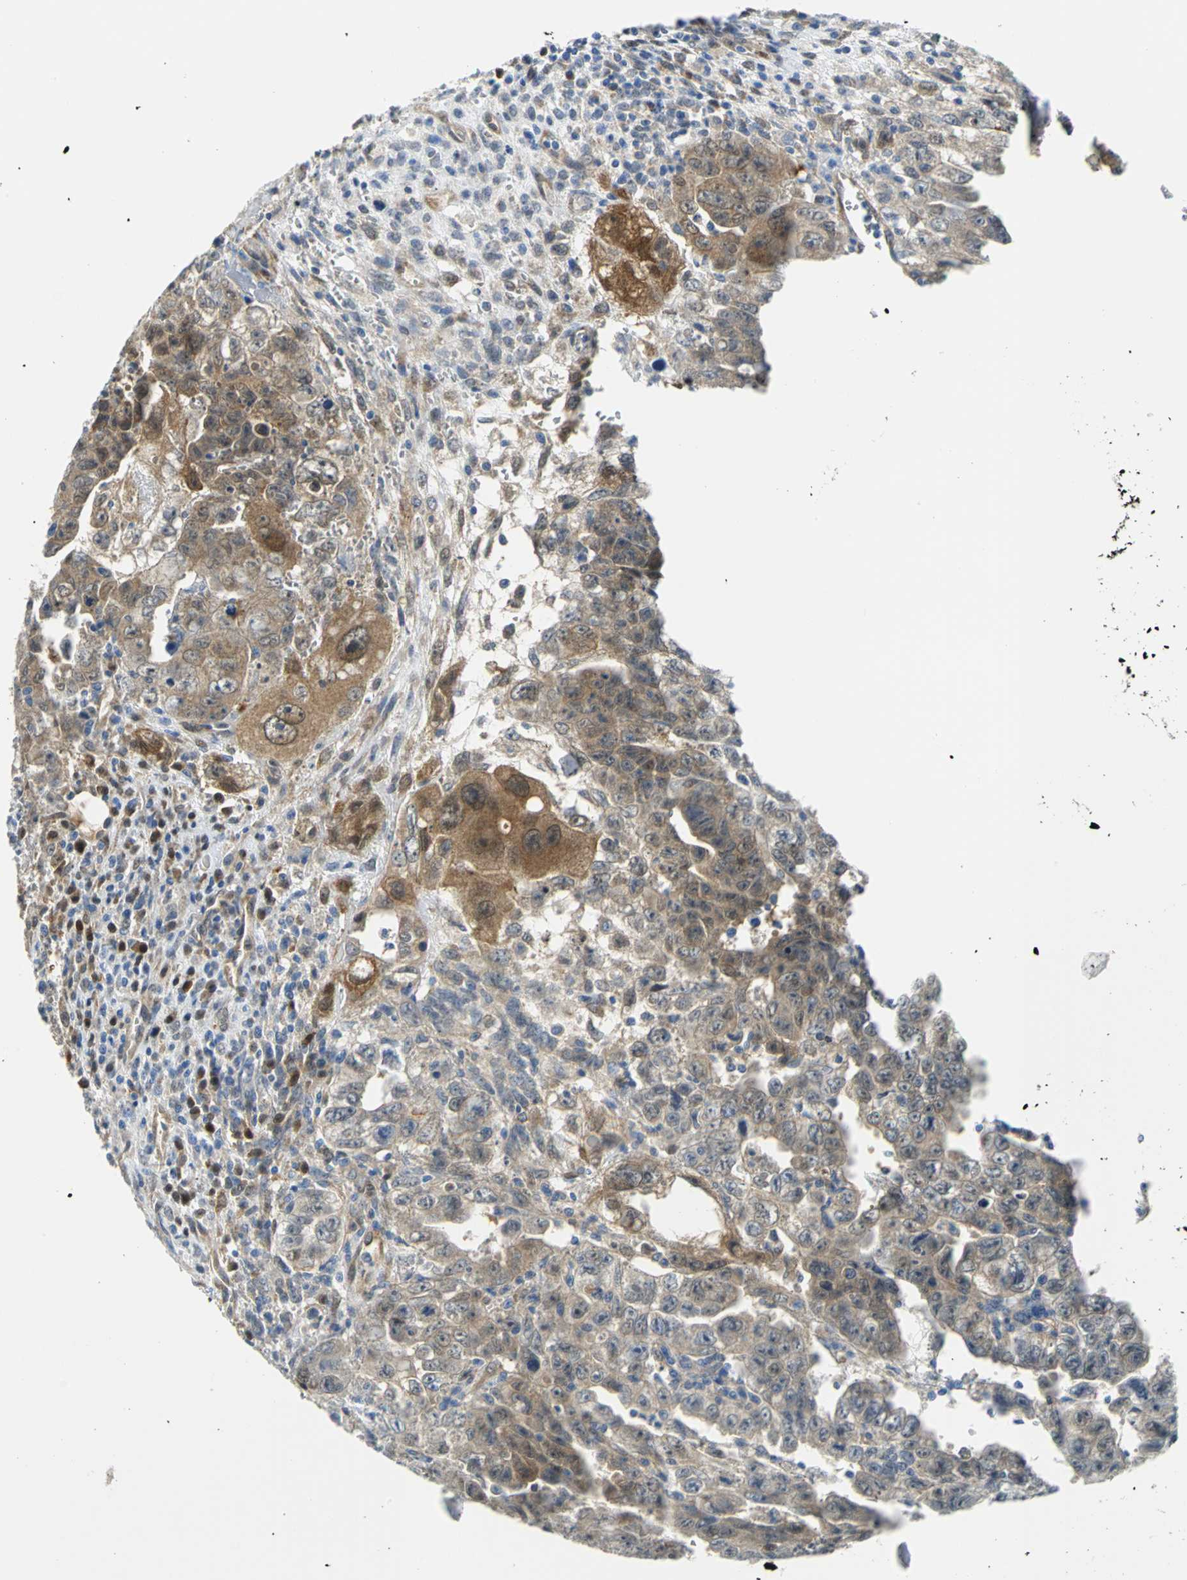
{"staining": {"intensity": "moderate", "quantity": "25%-75%", "location": "cytoplasmic/membranous"}, "tissue": "testis cancer", "cell_type": "Tumor cells", "image_type": "cancer", "snomed": [{"axis": "morphology", "description": "Carcinoma, Embryonal, NOS"}, {"axis": "topography", "description": "Testis"}], "caption": "DAB immunohistochemical staining of embryonal carcinoma (testis) displays moderate cytoplasmic/membranous protein positivity in about 25%-75% of tumor cells.", "gene": "PGM3", "patient": {"sex": "male", "age": 28}}